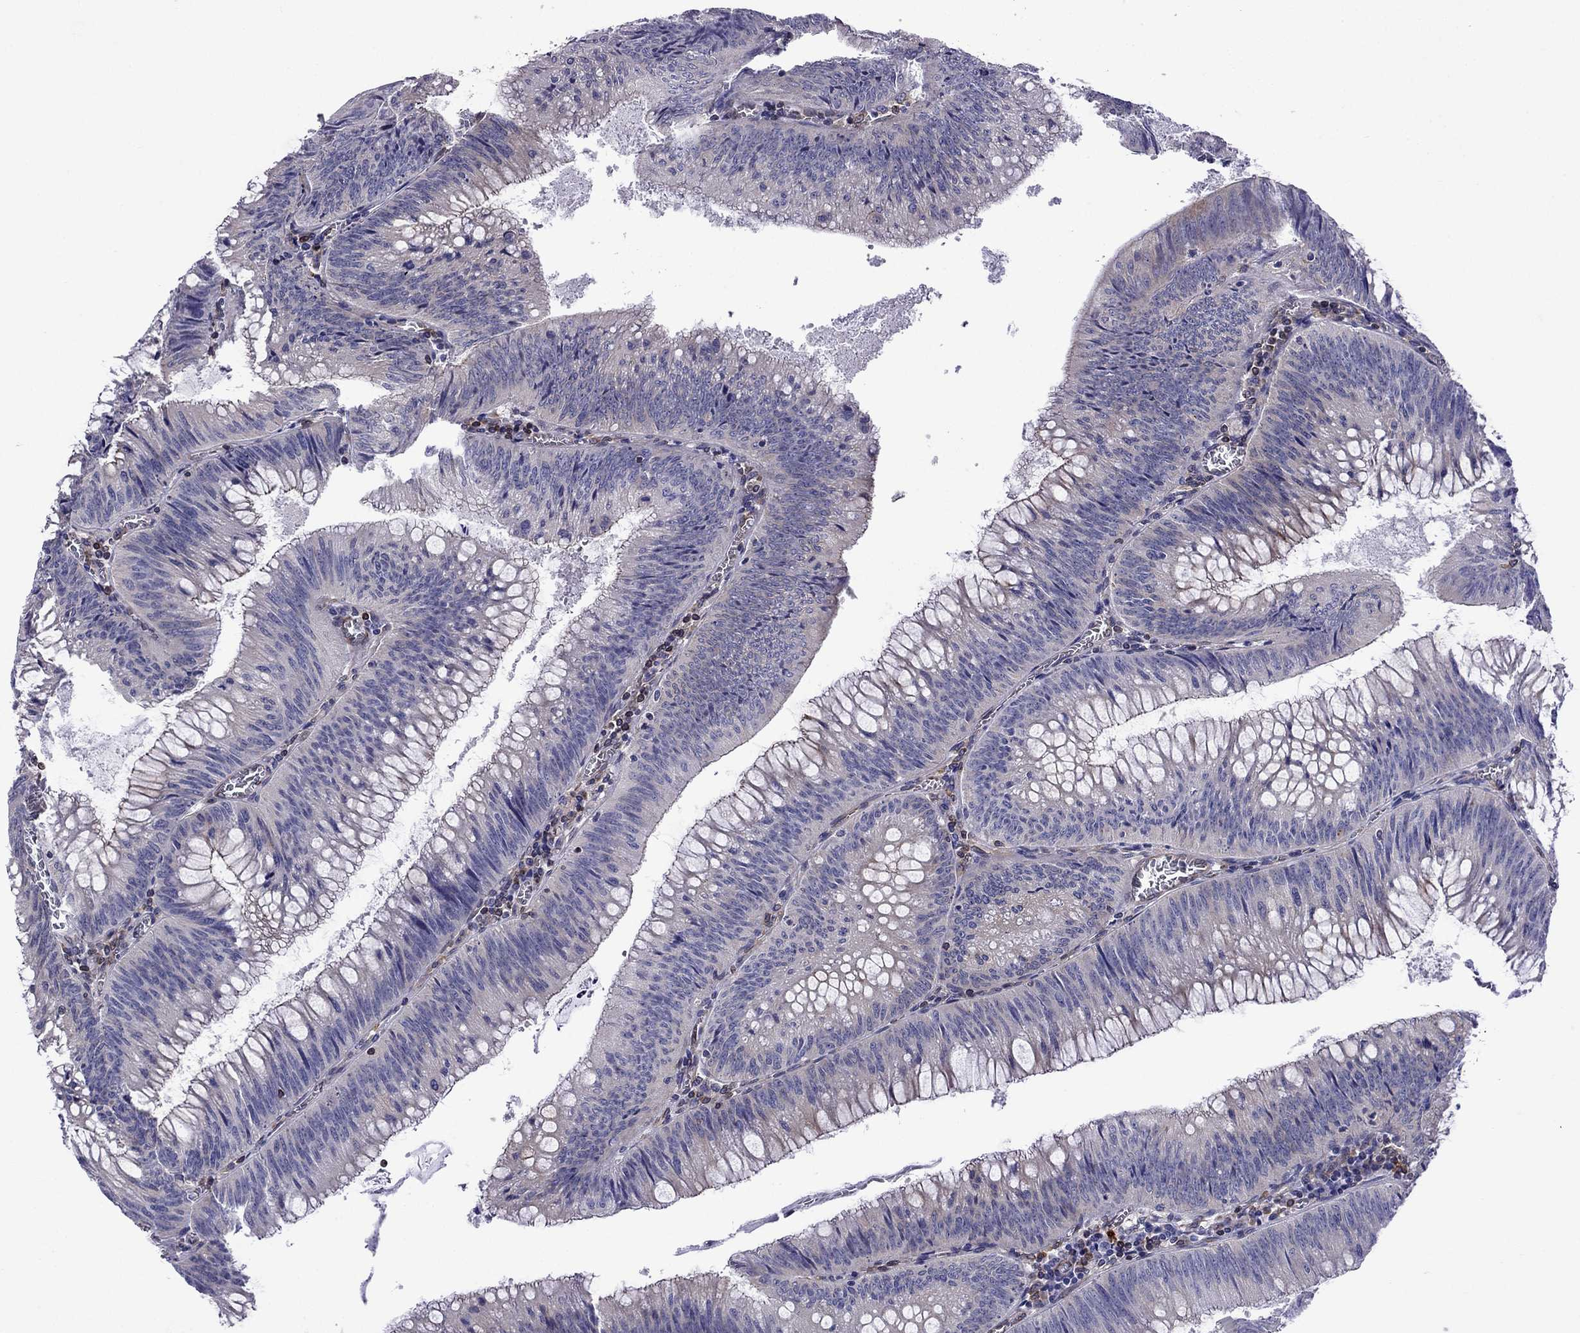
{"staining": {"intensity": "negative", "quantity": "none", "location": "none"}, "tissue": "colorectal cancer", "cell_type": "Tumor cells", "image_type": "cancer", "snomed": [{"axis": "morphology", "description": "Adenocarcinoma, NOS"}, {"axis": "topography", "description": "Rectum"}], "caption": "Colorectal cancer was stained to show a protein in brown. There is no significant staining in tumor cells.", "gene": "GNAL", "patient": {"sex": "female", "age": 72}}